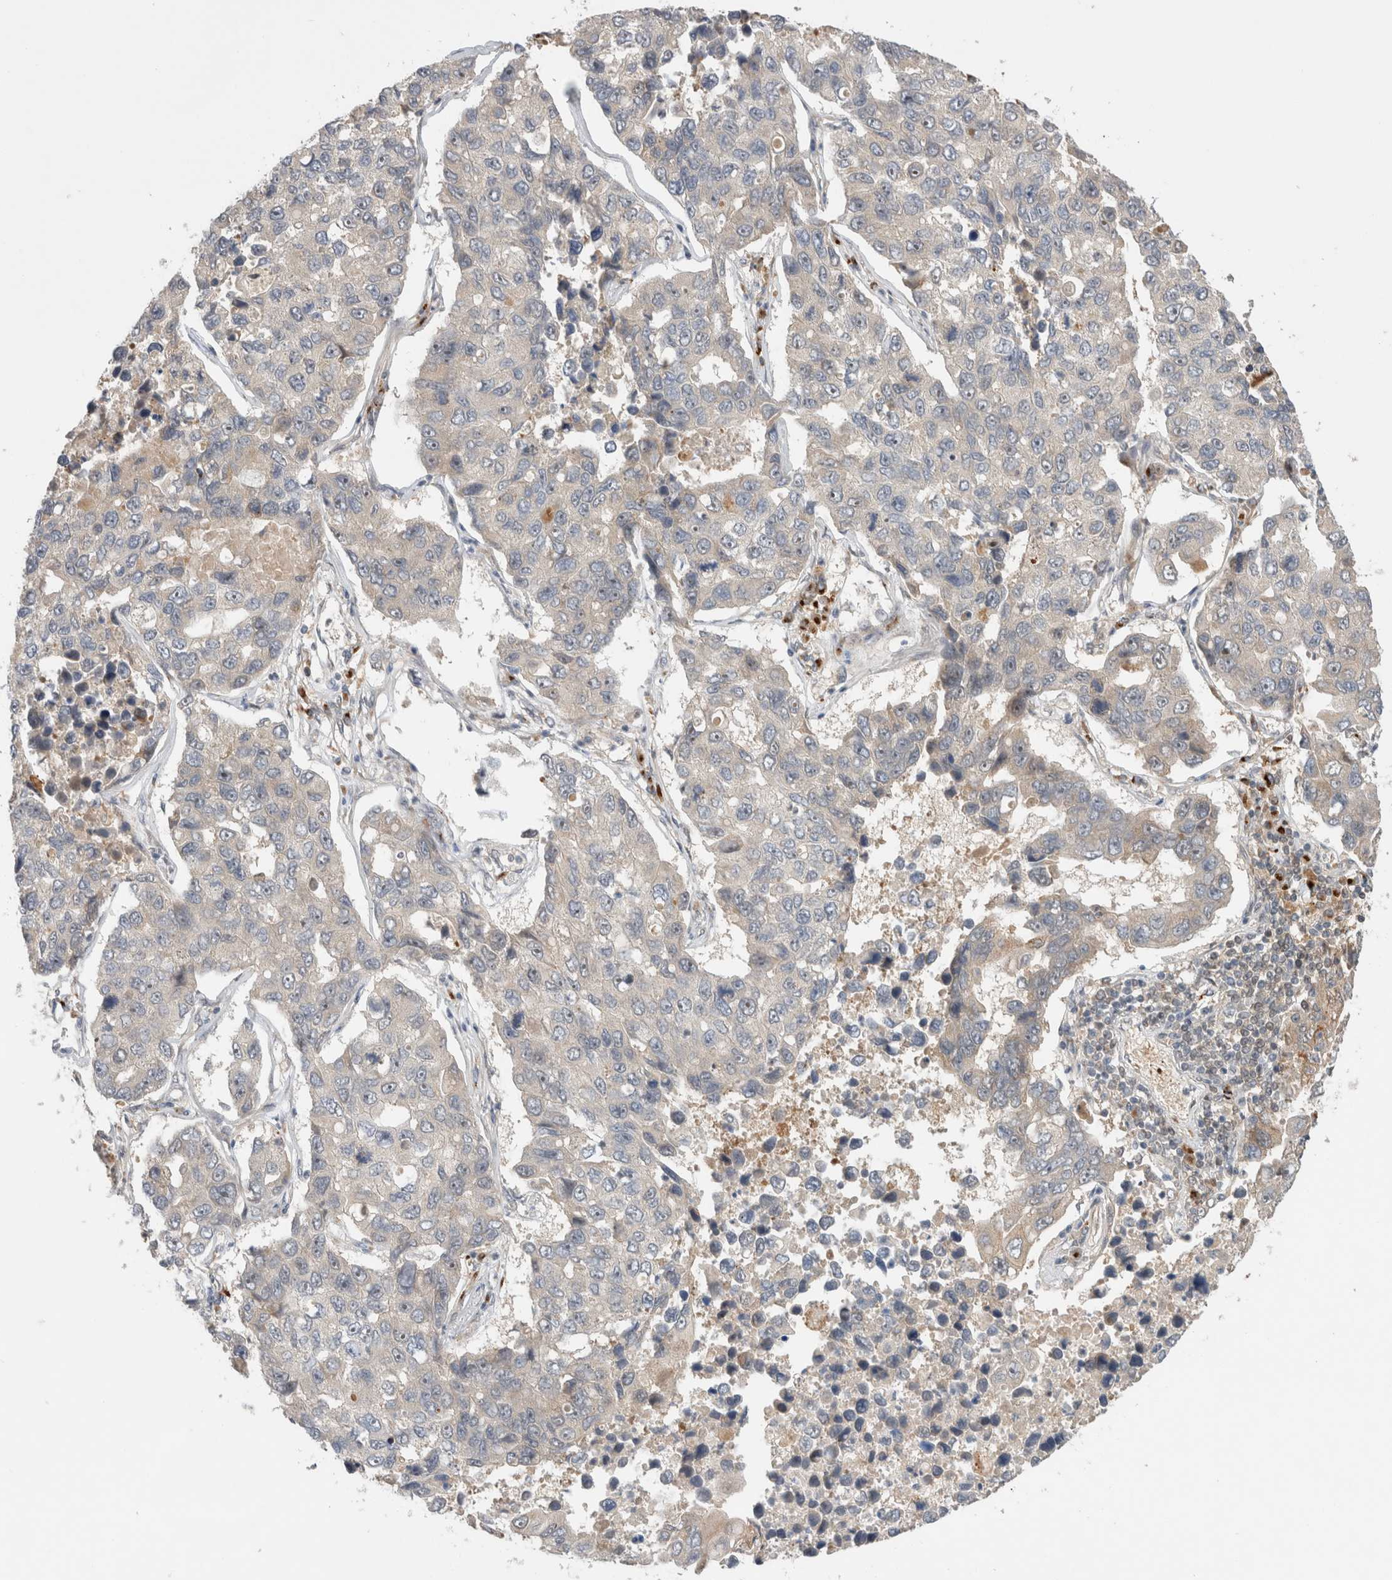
{"staining": {"intensity": "negative", "quantity": "none", "location": "none"}, "tissue": "lung cancer", "cell_type": "Tumor cells", "image_type": "cancer", "snomed": [{"axis": "morphology", "description": "Adenocarcinoma, NOS"}, {"axis": "topography", "description": "Lung"}], "caption": "Tumor cells are negative for protein expression in human lung cancer (adenocarcinoma).", "gene": "OTUD6B", "patient": {"sex": "male", "age": 64}}